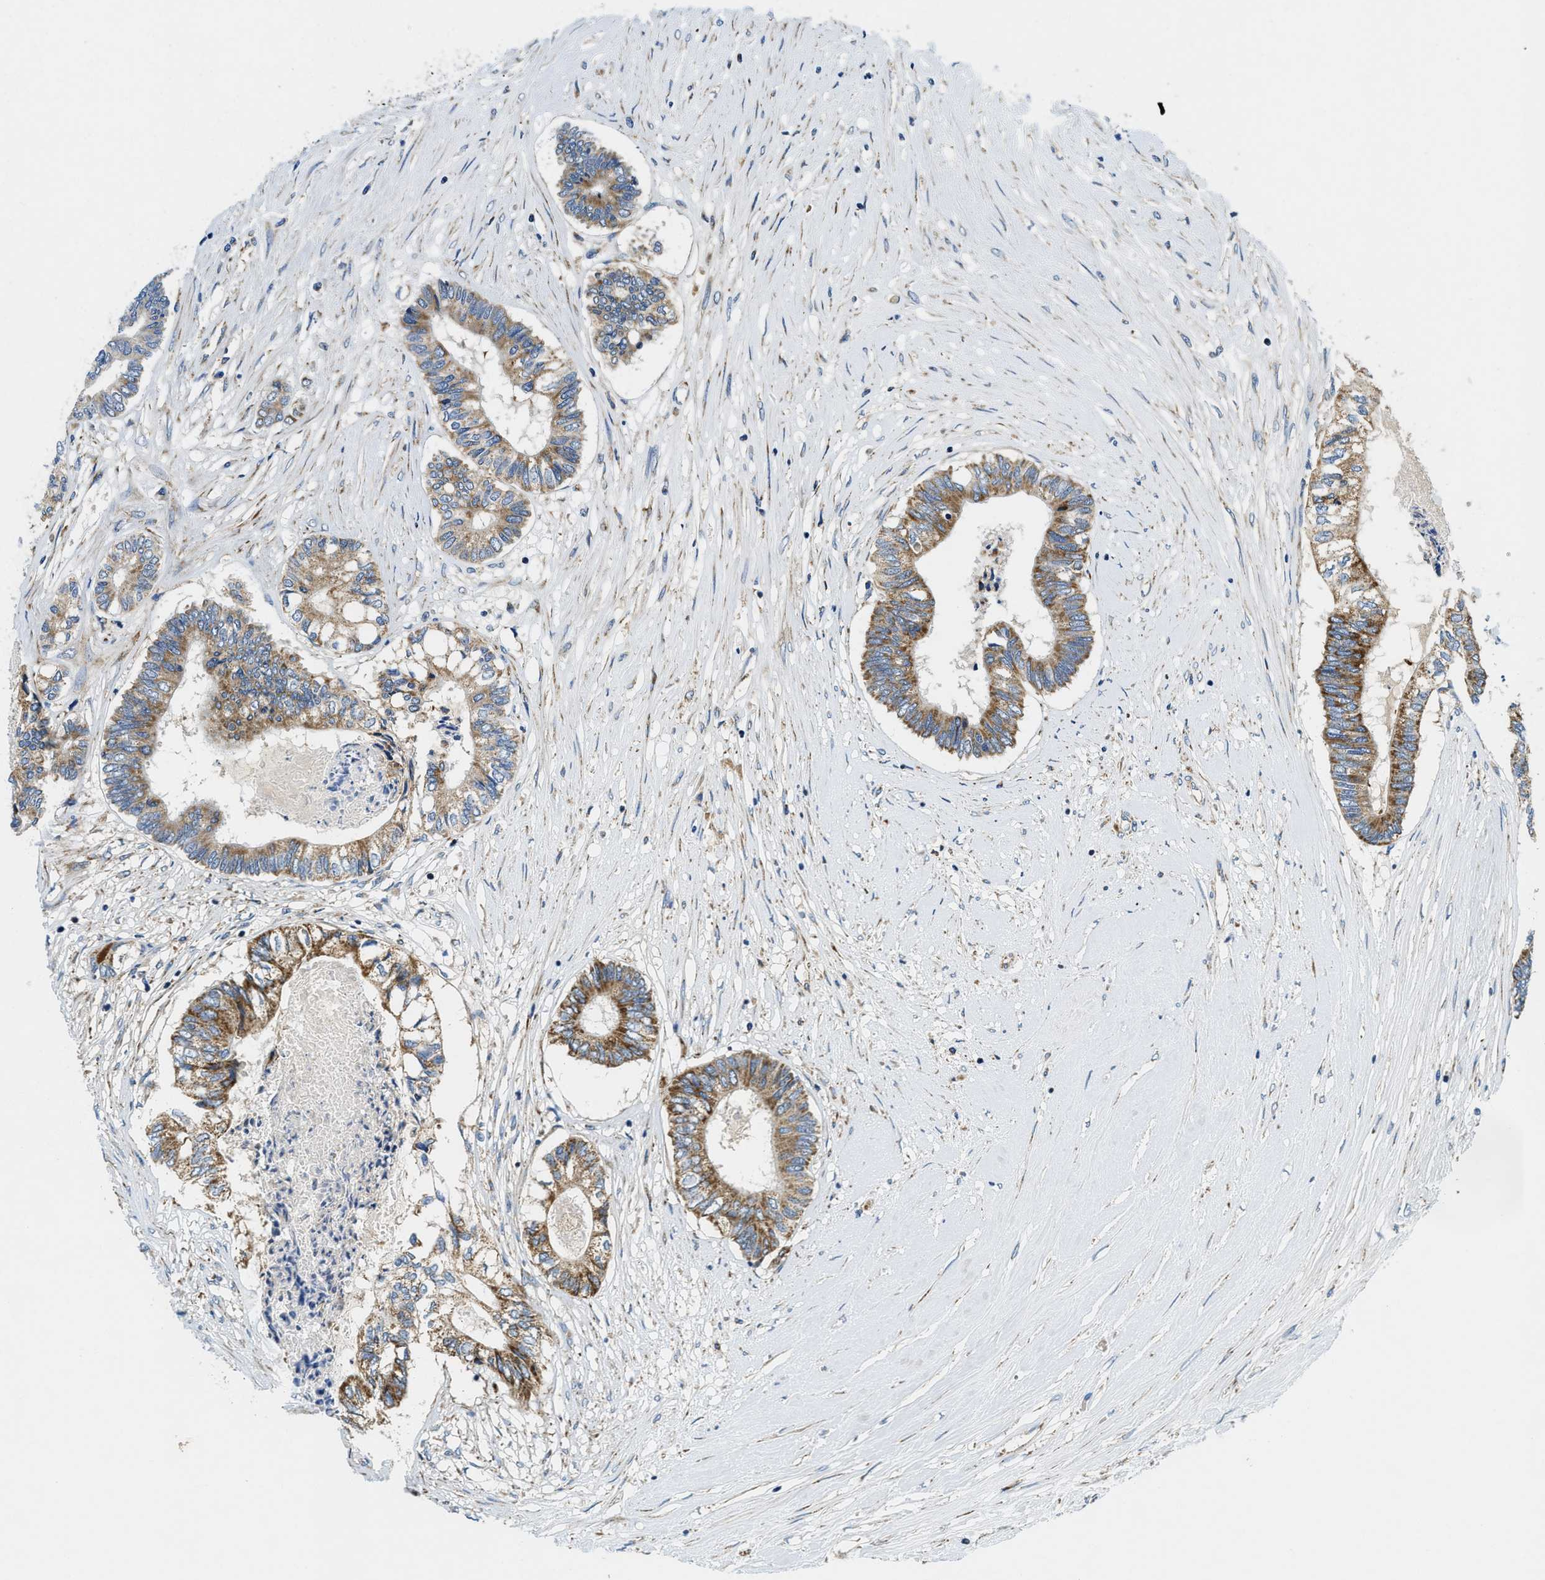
{"staining": {"intensity": "moderate", "quantity": ">75%", "location": "cytoplasmic/membranous"}, "tissue": "colorectal cancer", "cell_type": "Tumor cells", "image_type": "cancer", "snomed": [{"axis": "morphology", "description": "Adenocarcinoma, NOS"}, {"axis": "topography", "description": "Rectum"}], "caption": "This is a histology image of immunohistochemistry (IHC) staining of adenocarcinoma (colorectal), which shows moderate staining in the cytoplasmic/membranous of tumor cells.", "gene": "SAMD4B", "patient": {"sex": "male", "age": 63}}